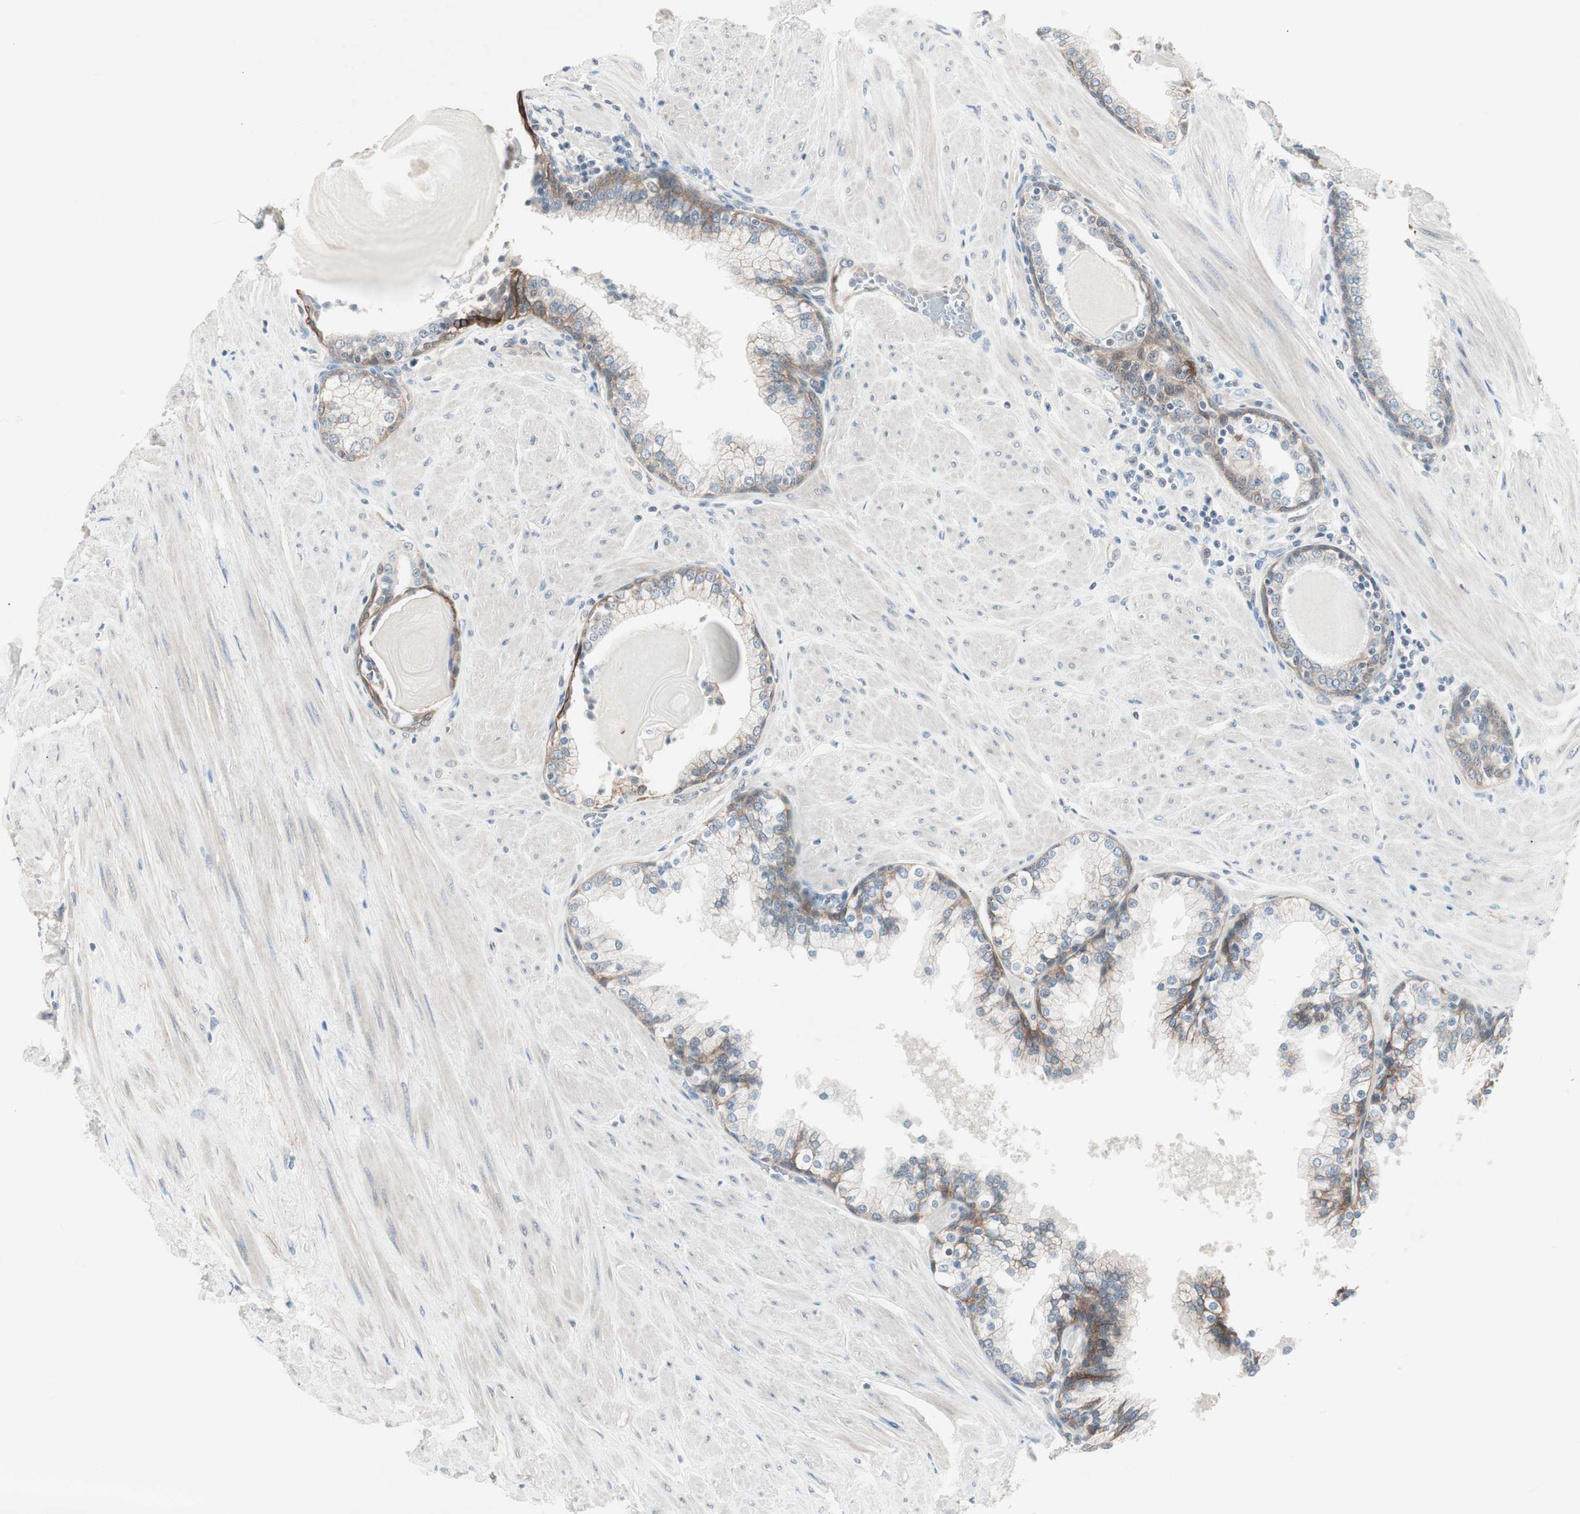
{"staining": {"intensity": "weak", "quantity": "25%-75%", "location": "cytoplasmic/membranous"}, "tissue": "prostate", "cell_type": "Glandular cells", "image_type": "normal", "snomed": [{"axis": "morphology", "description": "Normal tissue, NOS"}, {"axis": "topography", "description": "Prostate"}], "caption": "This photomicrograph exhibits immunohistochemistry staining of benign human prostate, with low weak cytoplasmic/membranous positivity in approximately 25%-75% of glandular cells.", "gene": "ITGB4", "patient": {"sex": "male", "age": 51}}